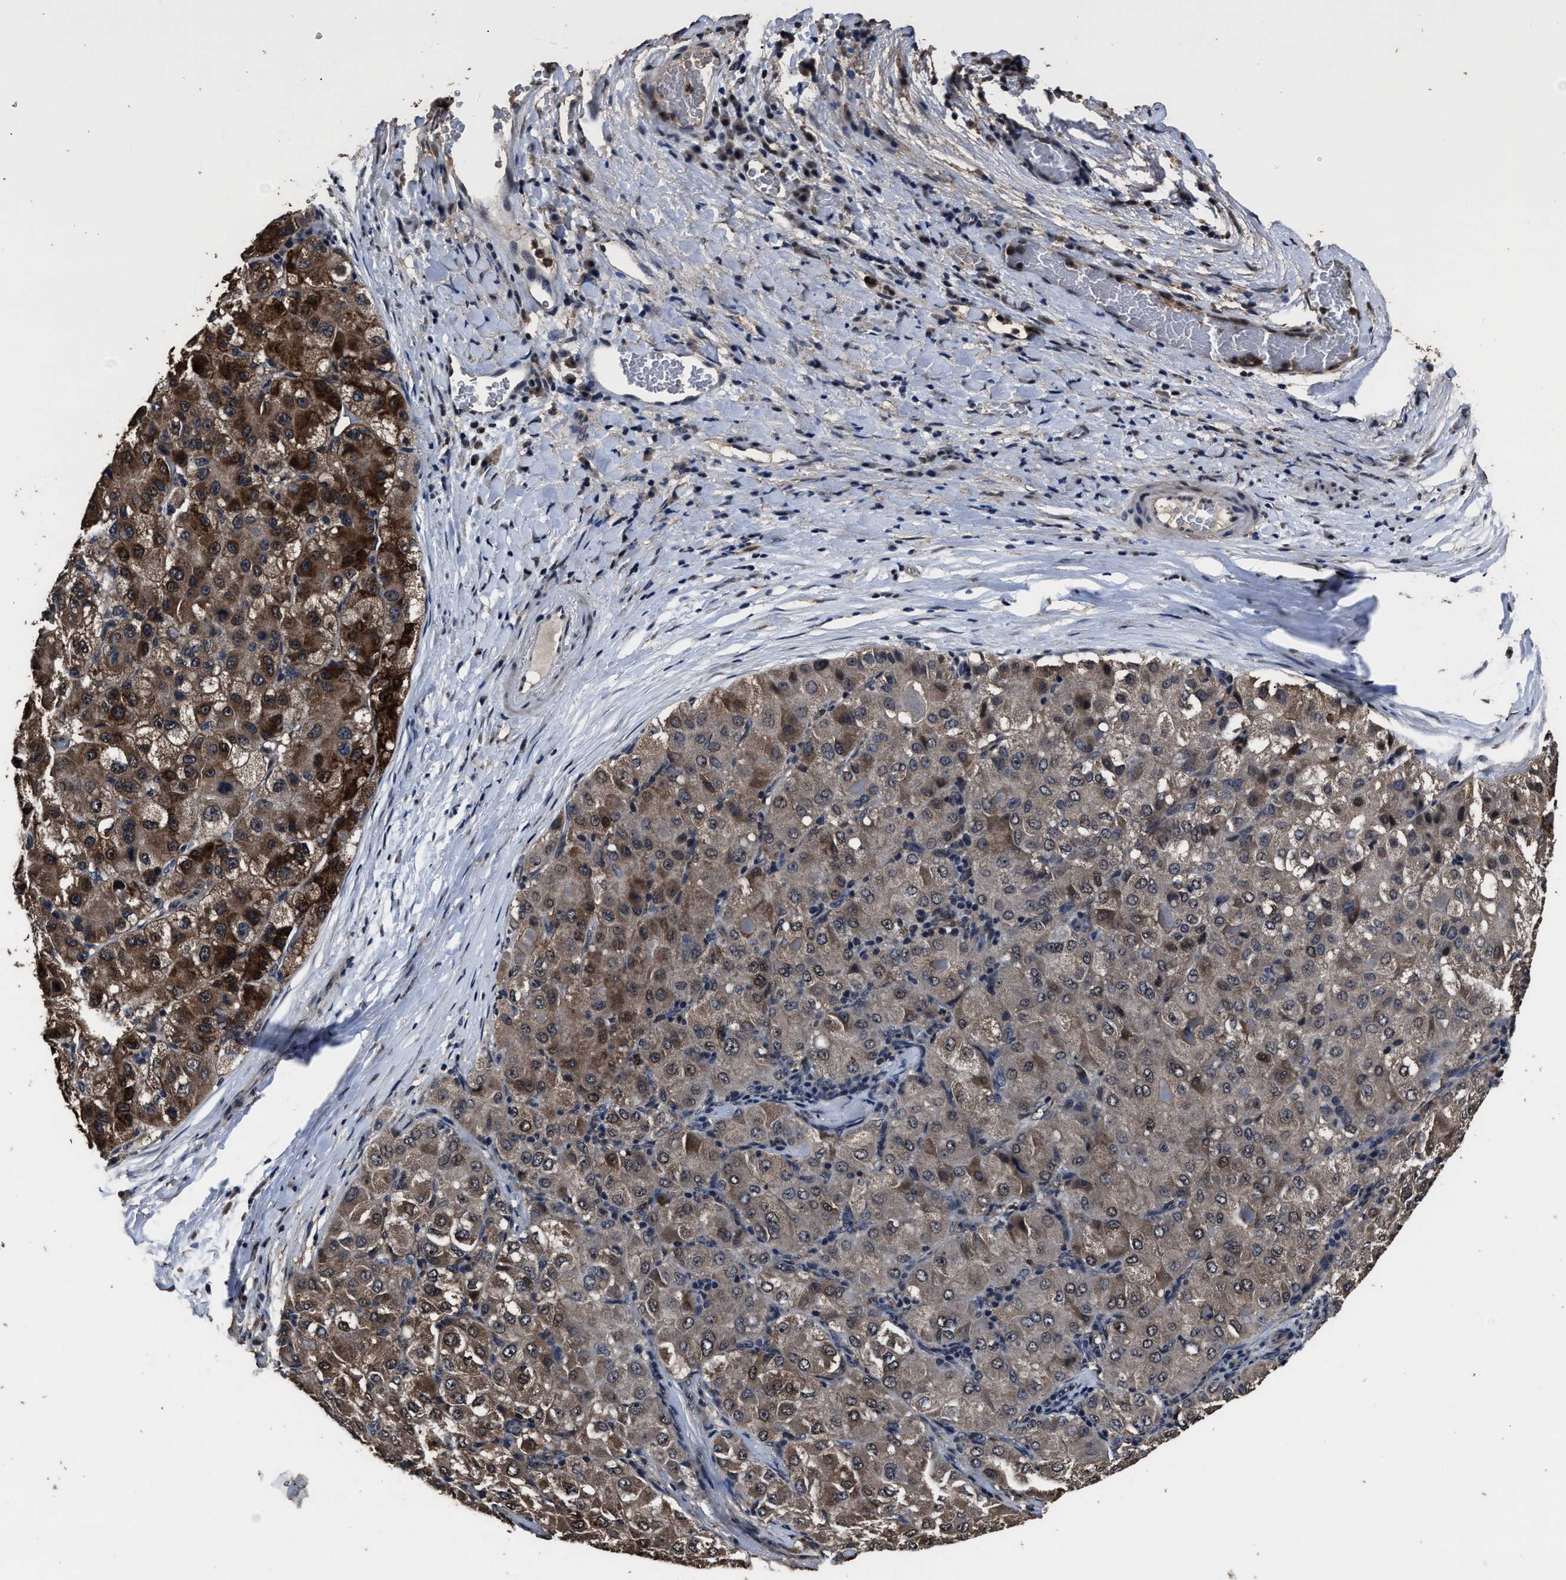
{"staining": {"intensity": "strong", "quantity": "25%-75%", "location": "cytoplasmic/membranous"}, "tissue": "liver cancer", "cell_type": "Tumor cells", "image_type": "cancer", "snomed": [{"axis": "morphology", "description": "Carcinoma, Hepatocellular, NOS"}, {"axis": "topography", "description": "Liver"}], "caption": "Protein staining by IHC exhibits strong cytoplasmic/membranous expression in approximately 25%-75% of tumor cells in liver cancer (hepatocellular carcinoma). Immunohistochemistry (ihc) stains the protein in brown and the nuclei are stained blue.", "gene": "RSBN1L", "patient": {"sex": "male", "age": 80}}